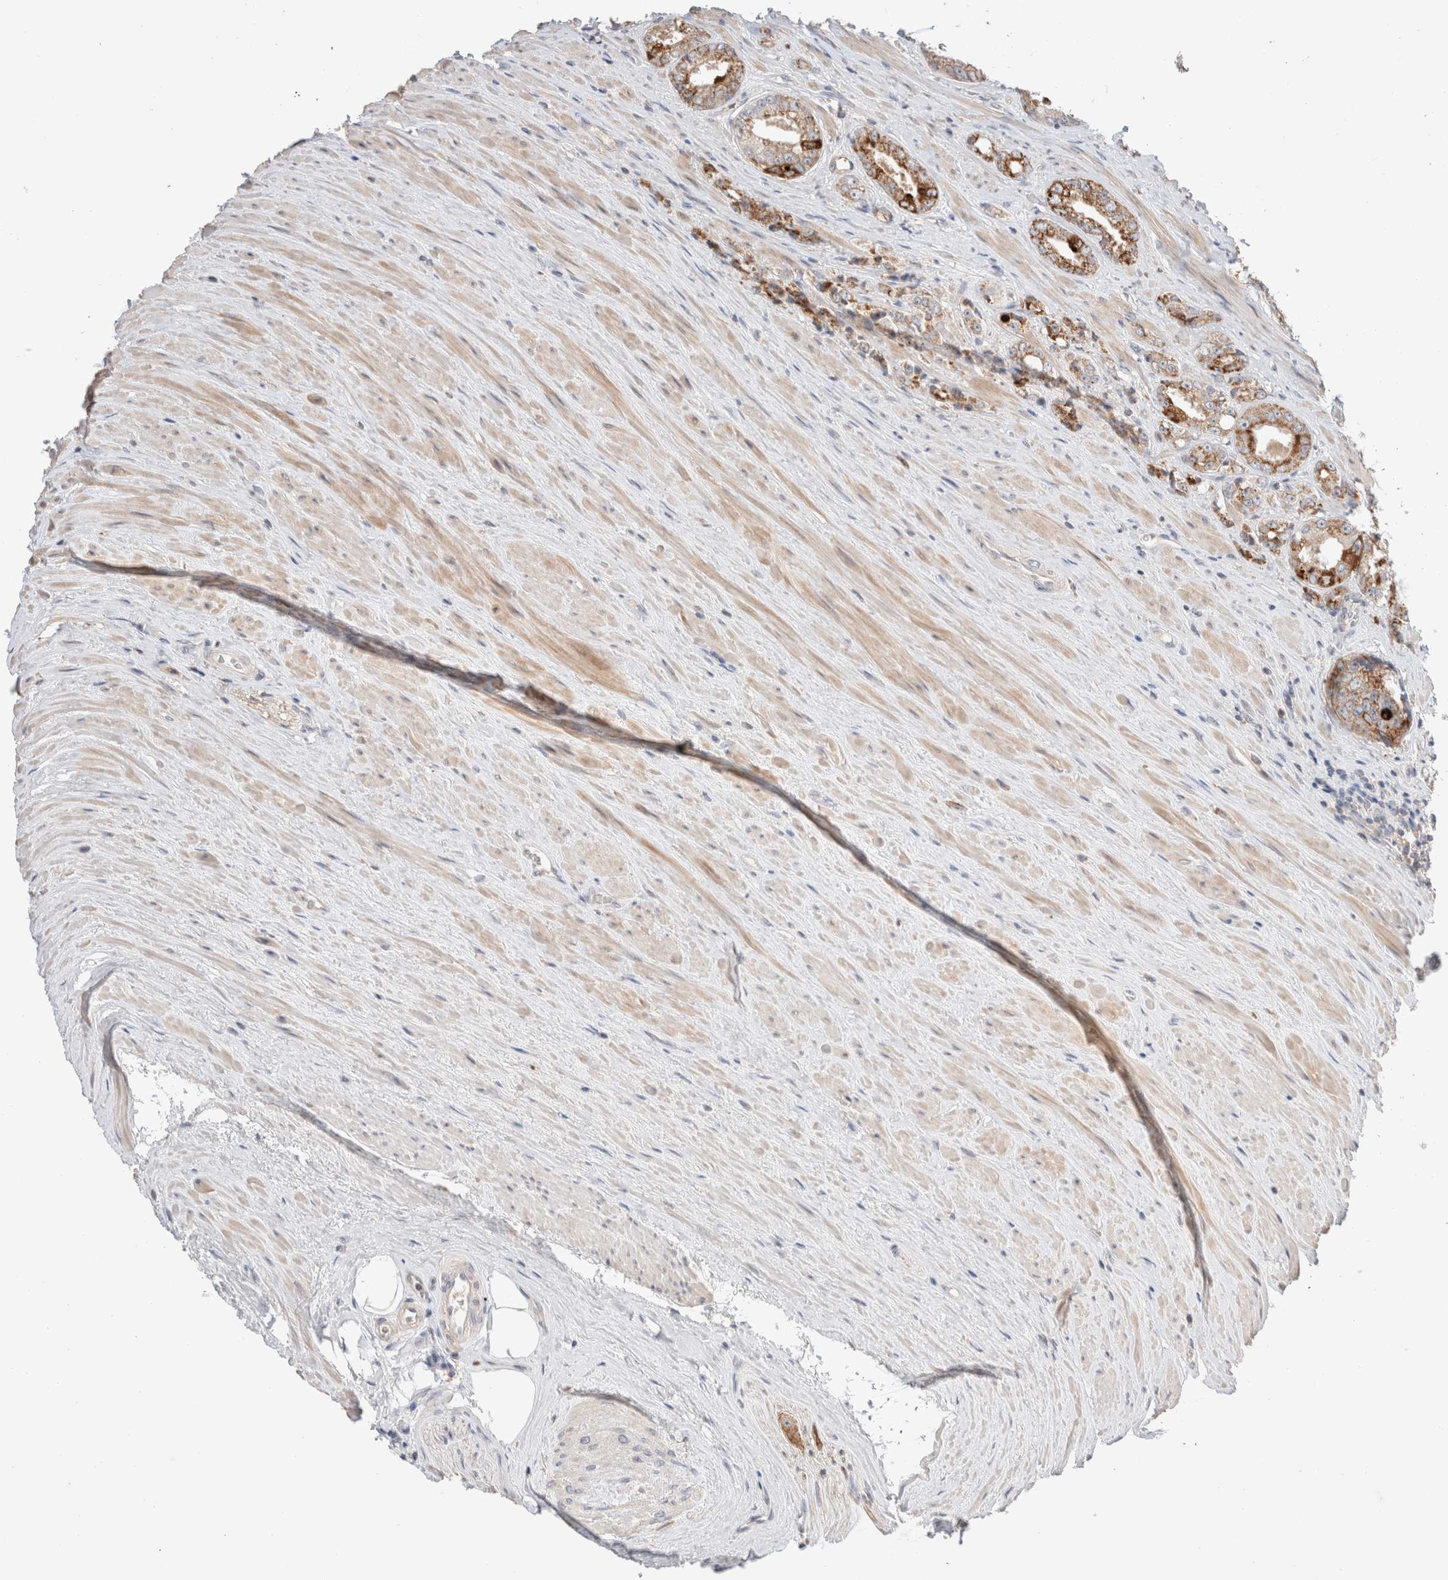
{"staining": {"intensity": "moderate", "quantity": ">75%", "location": "cytoplasmic/membranous"}, "tissue": "prostate cancer", "cell_type": "Tumor cells", "image_type": "cancer", "snomed": [{"axis": "morphology", "description": "Adenocarcinoma, High grade"}, {"axis": "topography", "description": "Prostate"}], "caption": "Adenocarcinoma (high-grade) (prostate) tissue exhibits moderate cytoplasmic/membranous positivity in approximately >75% of tumor cells", "gene": "TRIM41", "patient": {"sex": "male", "age": 61}}